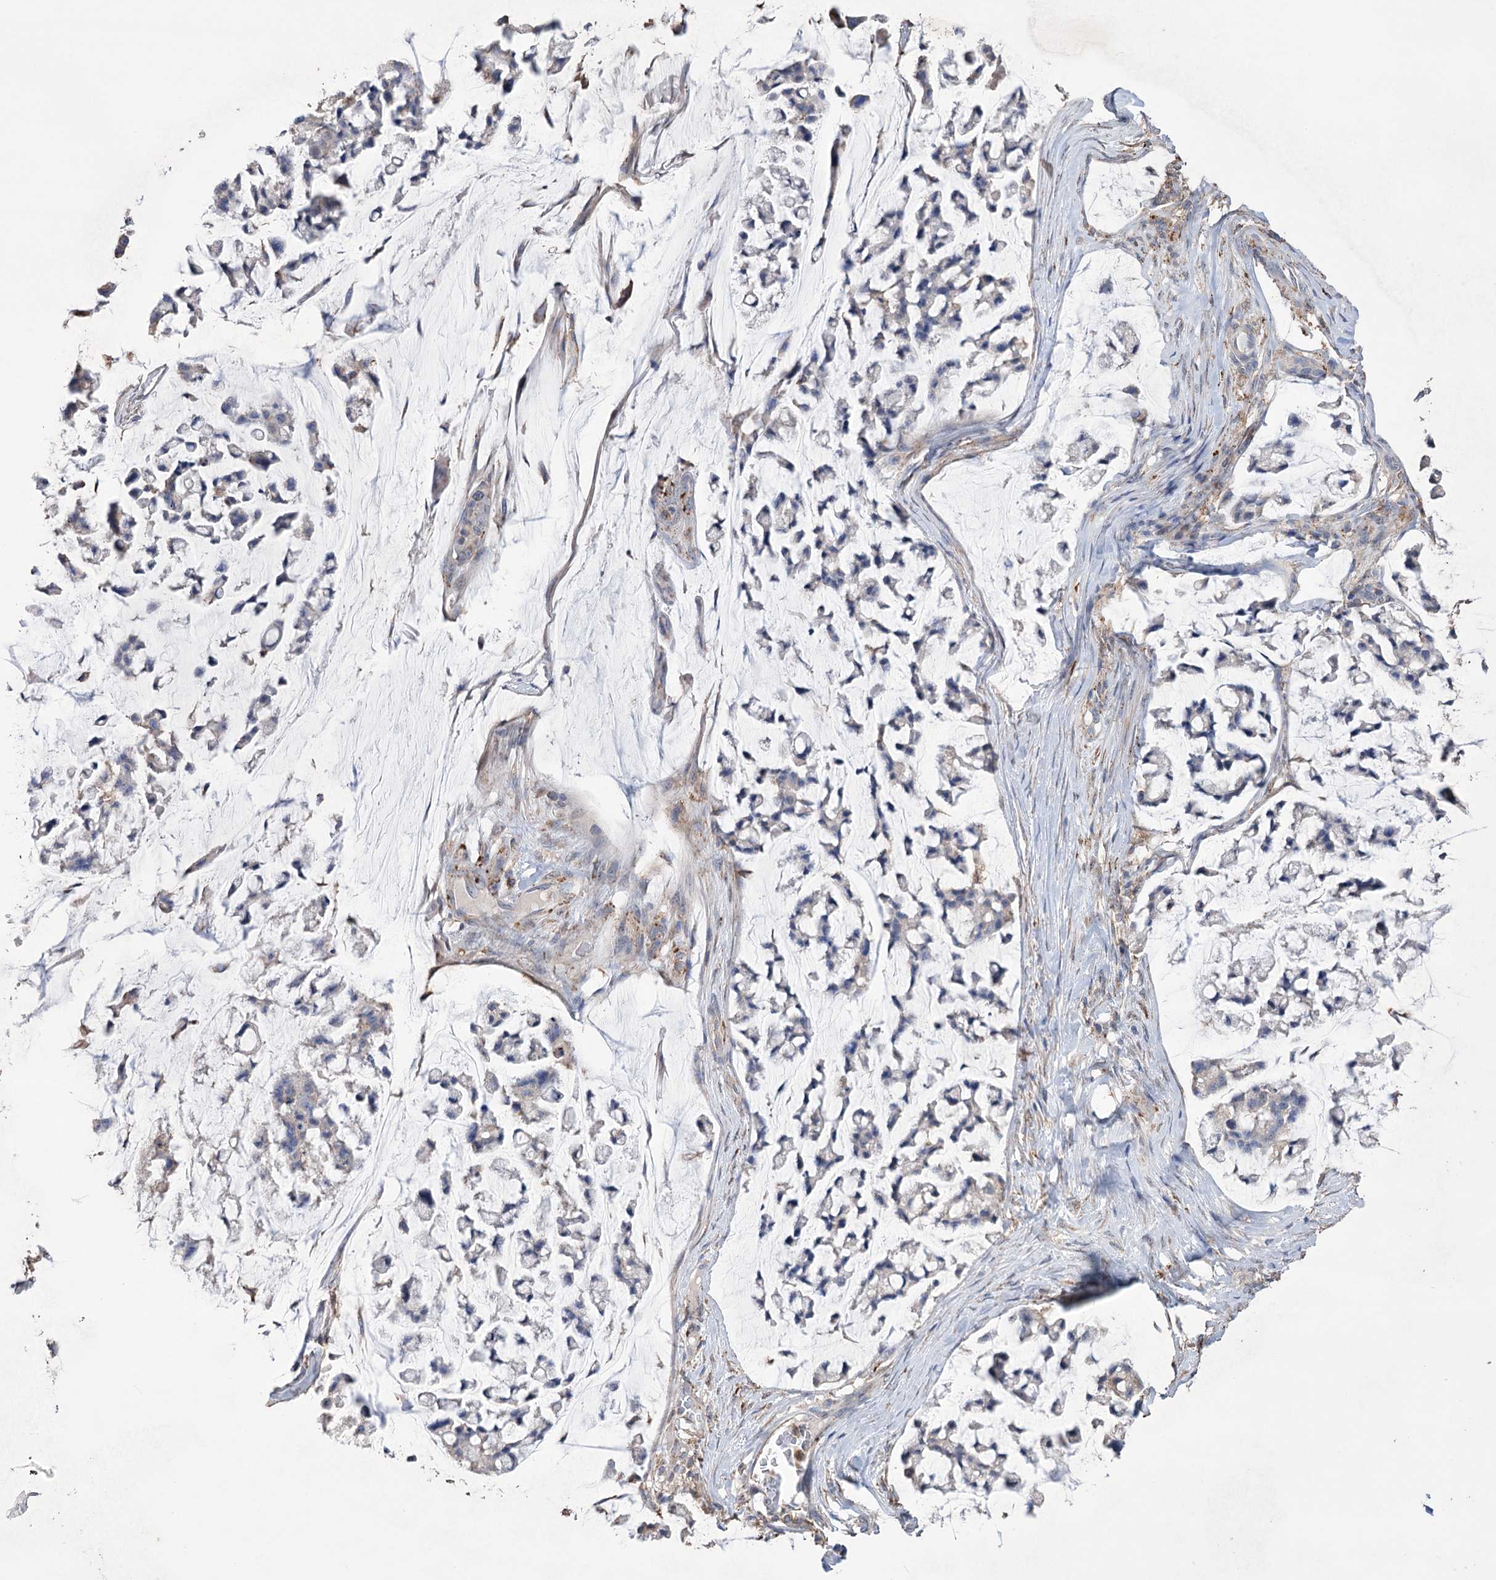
{"staining": {"intensity": "weak", "quantity": "<25%", "location": "cytoplasmic/membranous"}, "tissue": "stomach cancer", "cell_type": "Tumor cells", "image_type": "cancer", "snomed": [{"axis": "morphology", "description": "Adenocarcinoma, NOS"}, {"axis": "topography", "description": "Stomach, lower"}], "caption": "IHC image of neoplastic tissue: human stomach cancer (adenocarcinoma) stained with DAB (3,3'-diaminobenzidine) demonstrates no significant protein positivity in tumor cells.", "gene": "TRIM71", "patient": {"sex": "male", "age": 67}}